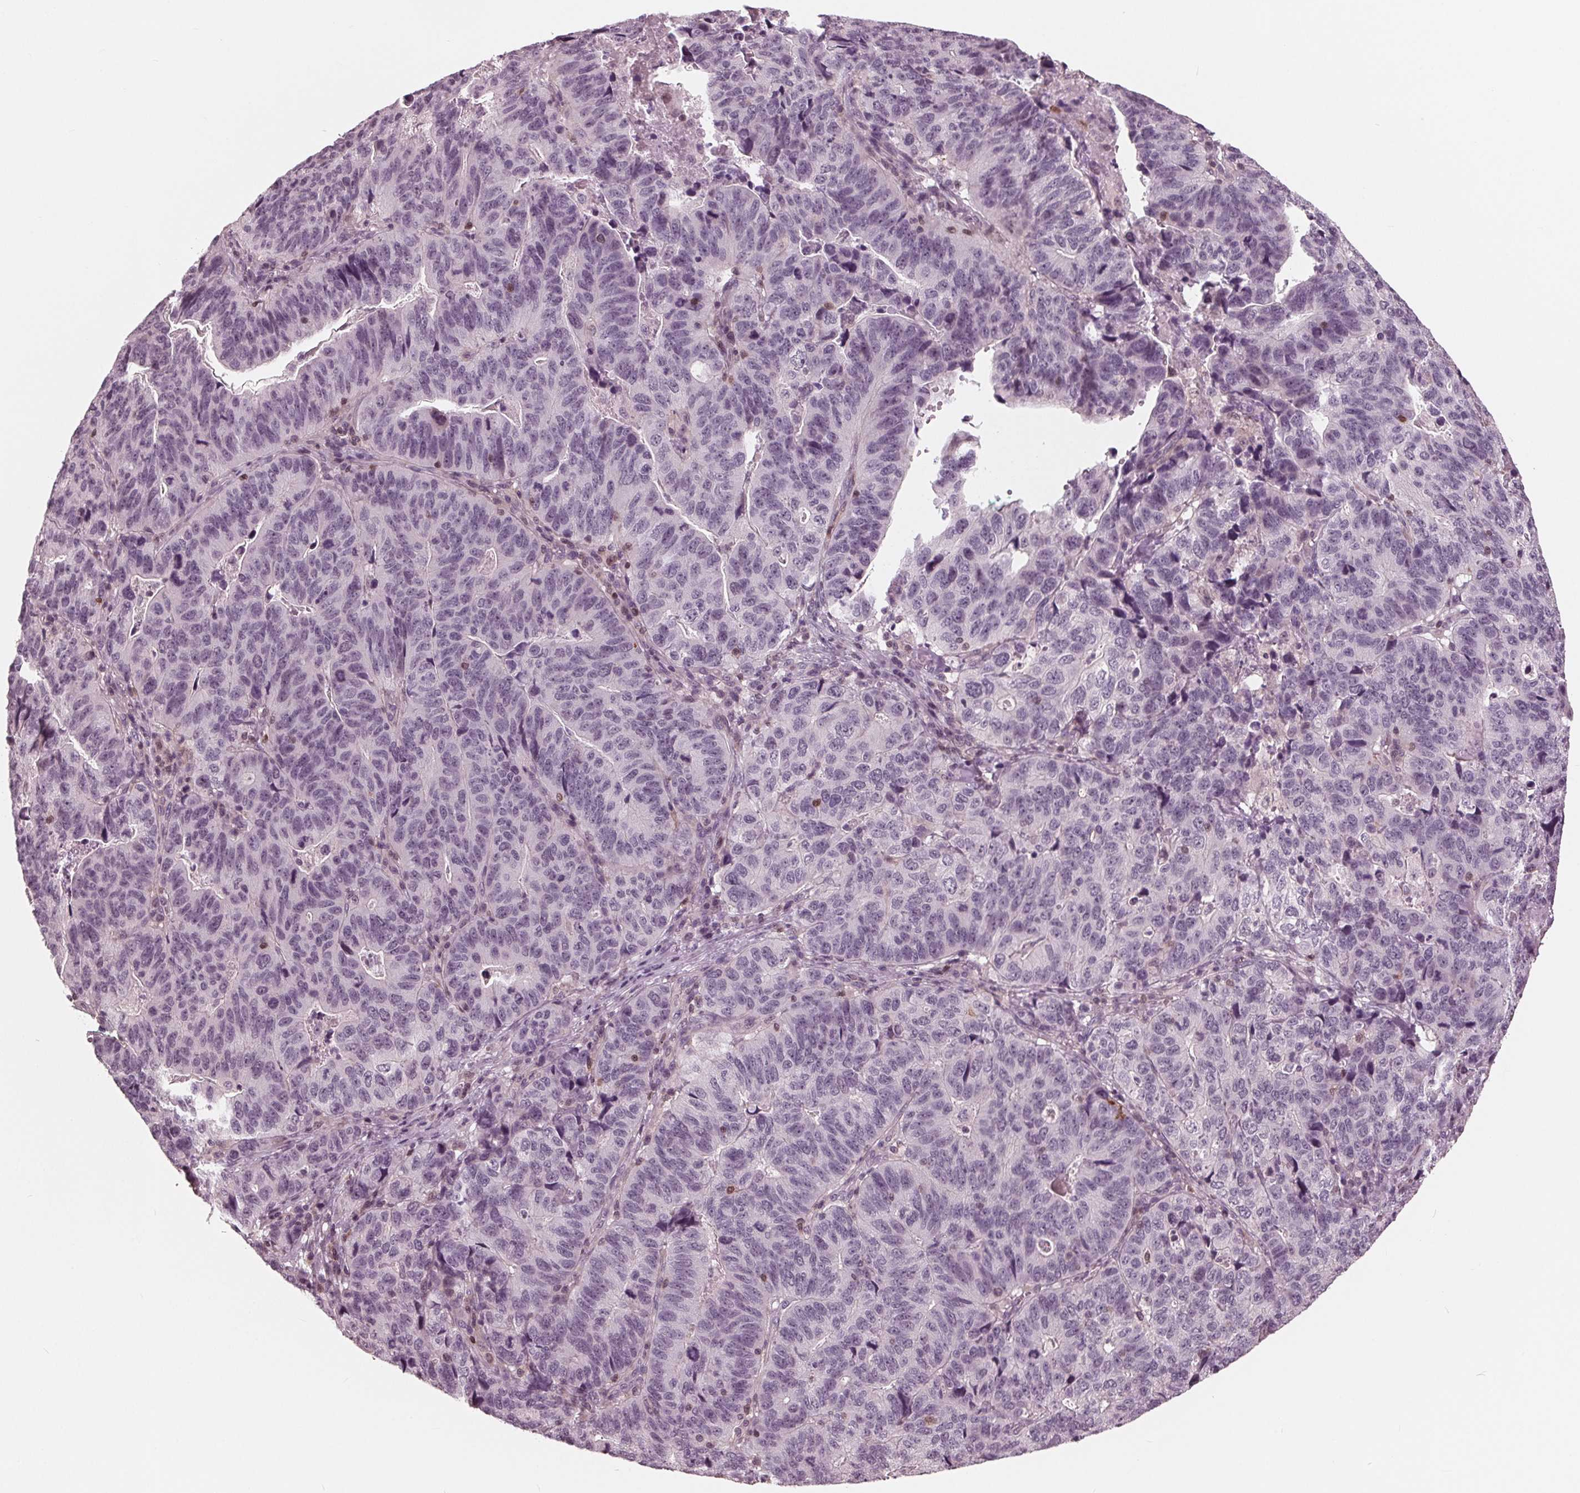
{"staining": {"intensity": "negative", "quantity": "none", "location": "none"}, "tissue": "stomach cancer", "cell_type": "Tumor cells", "image_type": "cancer", "snomed": [{"axis": "morphology", "description": "Adenocarcinoma, NOS"}, {"axis": "topography", "description": "Stomach, upper"}], "caption": "This is an immunohistochemistry (IHC) micrograph of human stomach adenocarcinoma. There is no staining in tumor cells.", "gene": "ING3", "patient": {"sex": "female", "age": 67}}